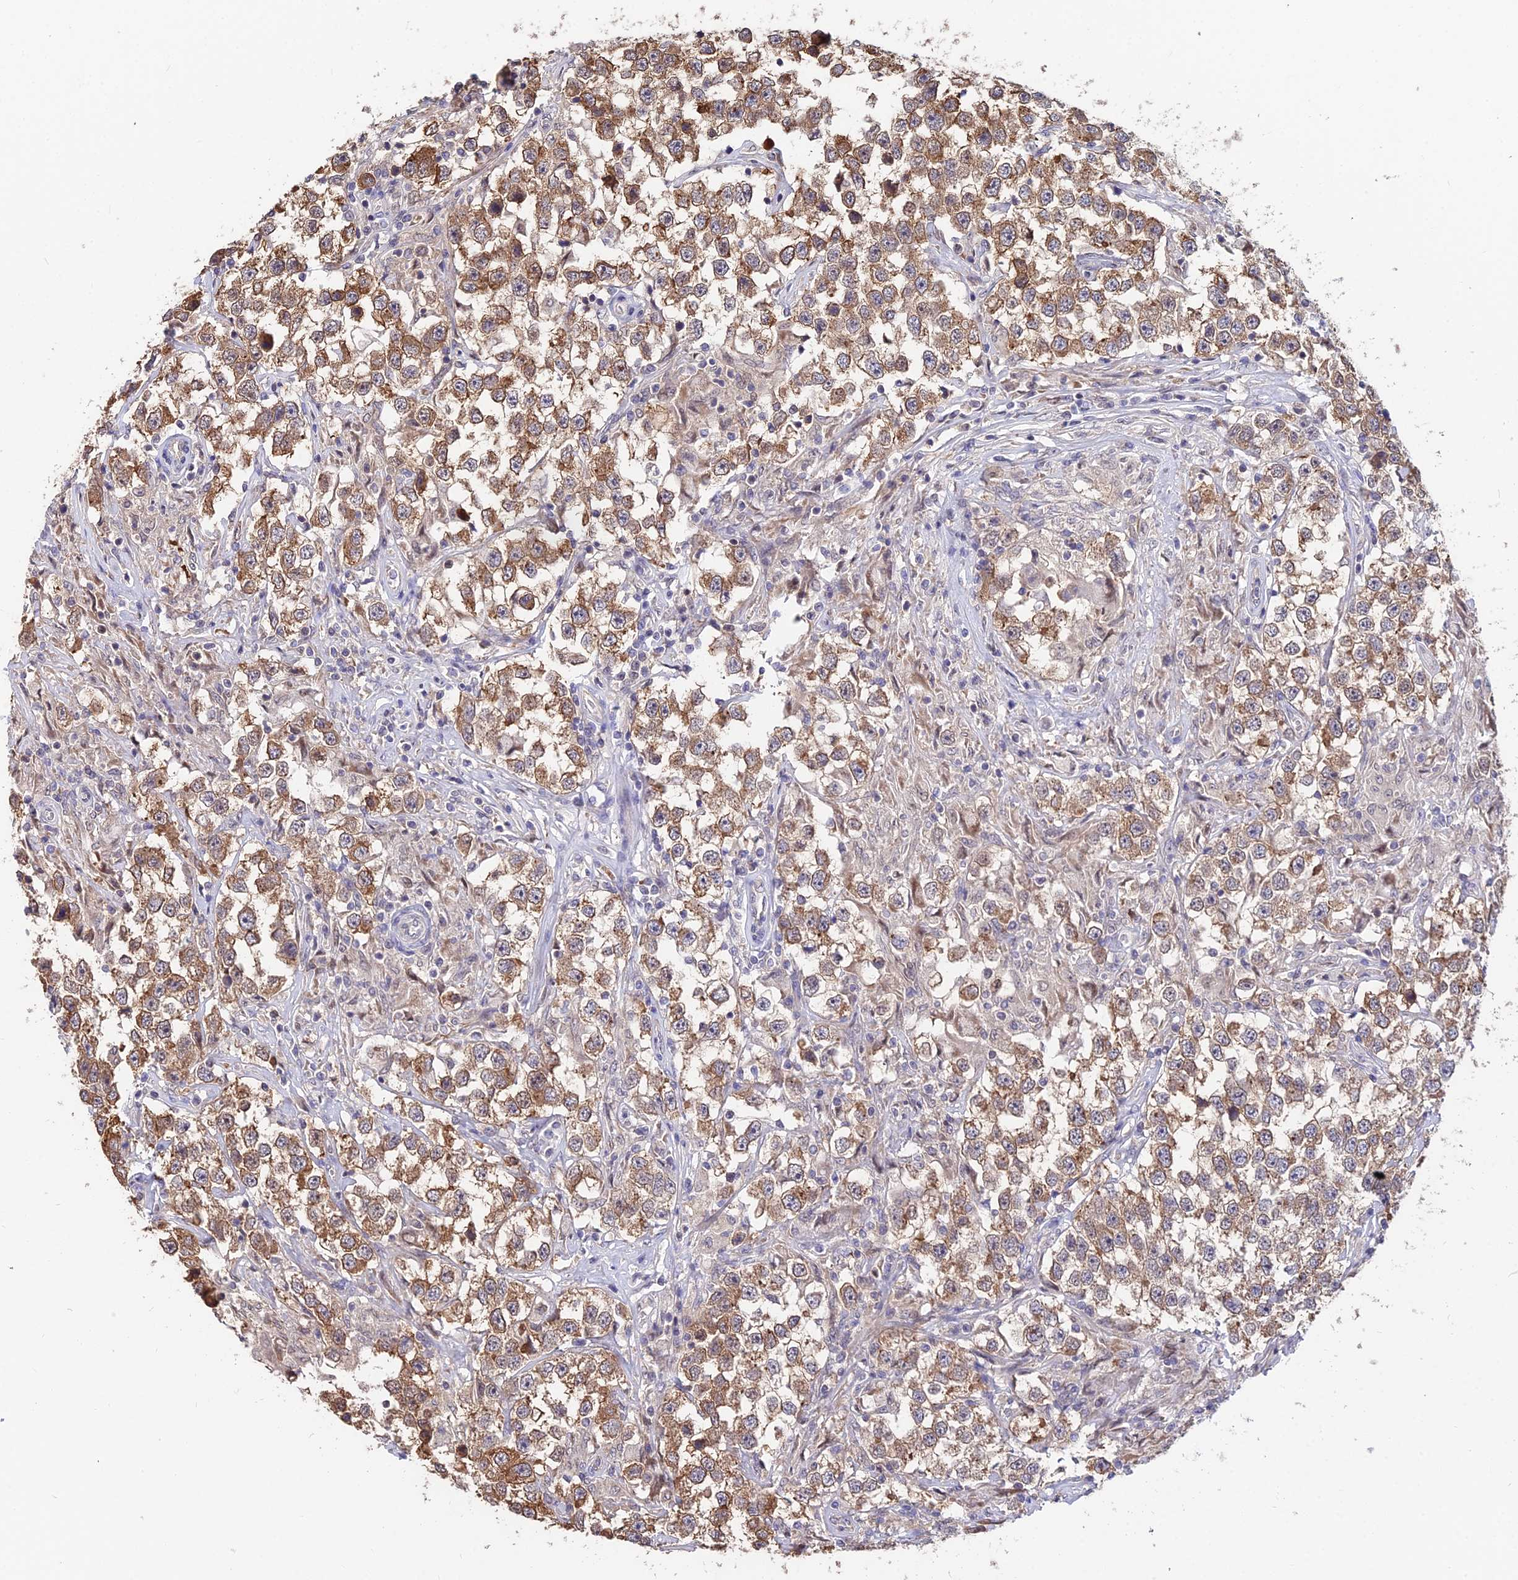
{"staining": {"intensity": "moderate", "quantity": ">75%", "location": "cytoplasmic/membranous"}, "tissue": "testis cancer", "cell_type": "Tumor cells", "image_type": "cancer", "snomed": [{"axis": "morphology", "description": "Seminoma, NOS"}, {"axis": "topography", "description": "Testis"}], "caption": "Immunohistochemistry (IHC) staining of testis seminoma, which shows medium levels of moderate cytoplasmic/membranous positivity in approximately >75% of tumor cells indicating moderate cytoplasmic/membranous protein expression. The staining was performed using DAB (brown) for protein detection and nuclei were counterstained in hematoxylin (blue).", "gene": "INPP4A", "patient": {"sex": "male", "age": 46}}